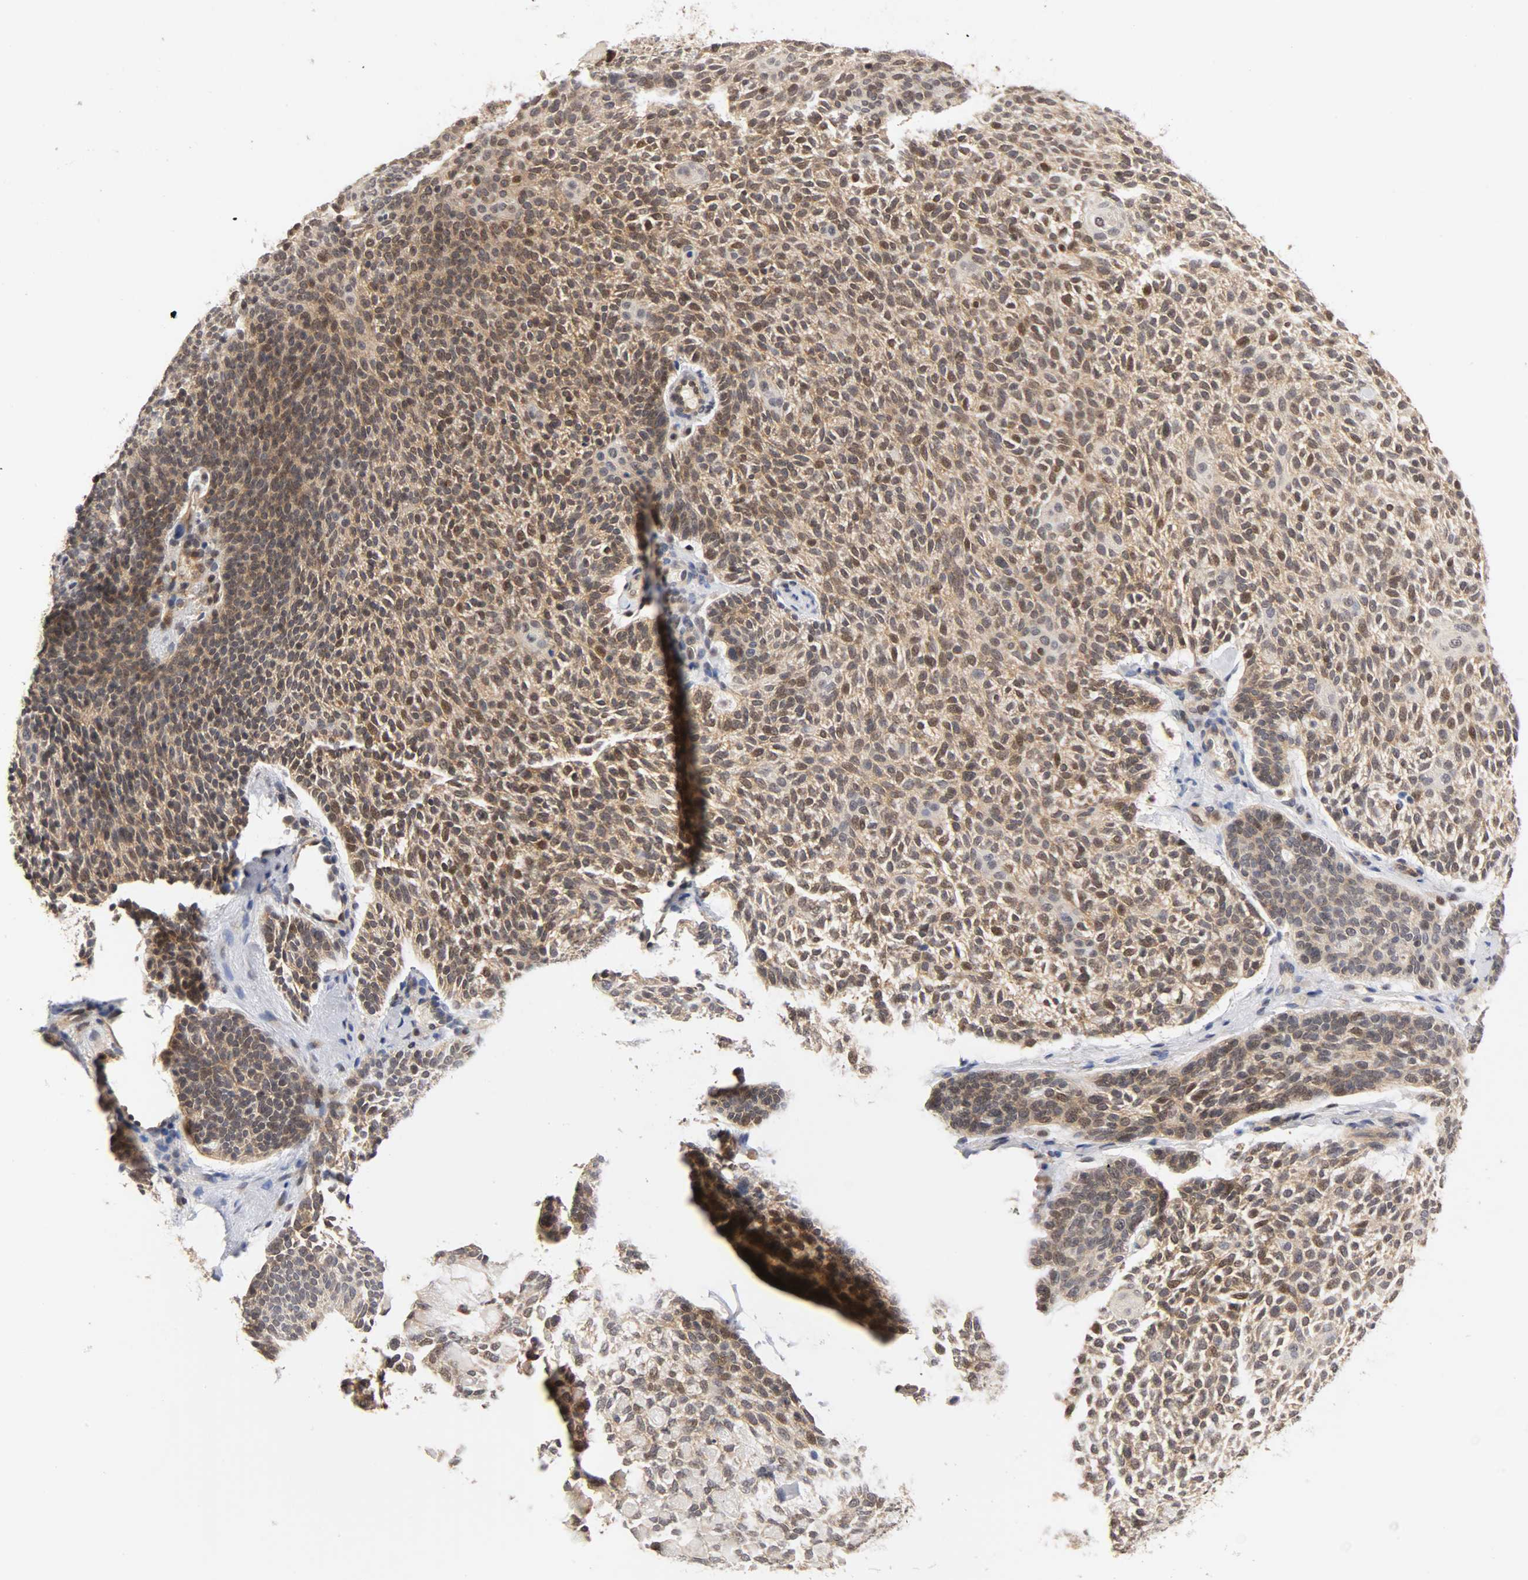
{"staining": {"intensity": "moderate", "quantity": ">75%", "location": "cytoplasmic/membranous,nuclear"}, "tissue": "skin cancer", "cell_type": "Tumor cells", "image_type": "cancer", "snomed": [{"axis": "morphology", "description": "Normal tissue, NOS"}, {"axis": "morphology", "description": "Basal cell carcinoma"}, {"axis": "topography", "description": "Skin"}], "caption": "An image showing moderate cytoplasmic/membranous and nuclear positivity in approximately >75% of tumor cells in skin cancer (basal cell carcinoma), as visualized by brown immunohistochemical staining.", "gene": "UBE2M", "patient": {"sex": "female", "age": 70}}